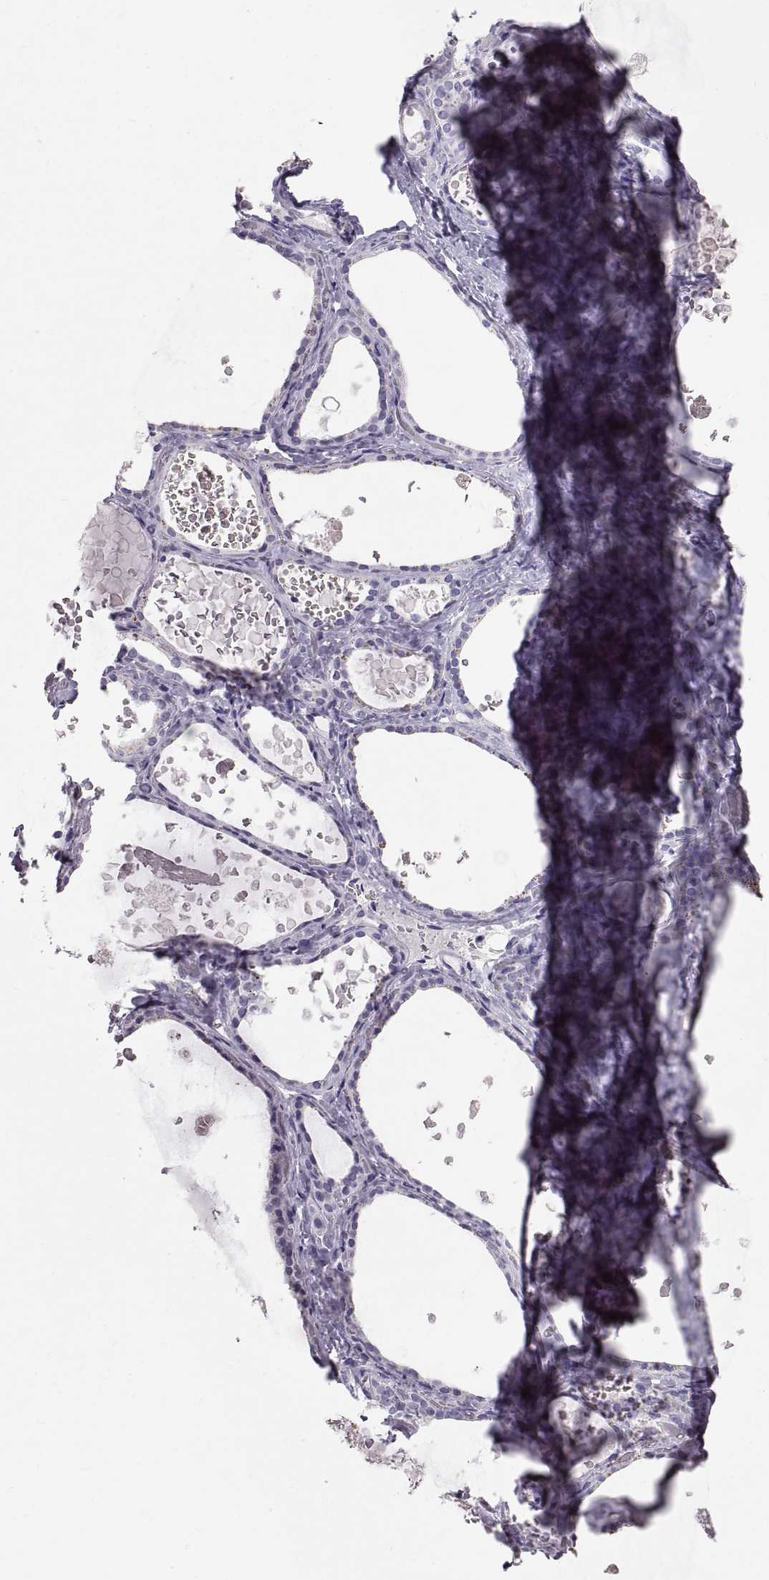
{"staining": {"intensity": "negative", "quantity": "none", "location": "none"}, "tissue": "thyroid gland", "cell_type": "Glandular cells", "image_type": "normal", "snomed": [{"axis": "morphology", "description": "Normal tissue, NOS"}, {"axis": "topography", "description": "Thyroid gland"}], "caption": "There is no significant expression in glandular cells of thyroid gland. (Stains: DAB IHC with hematoxylin counter stain, Microscopy: brightfield microscopy at high magnification).", "gene": "SPACDR", "patient": {"sex": "female", "age": 56}}